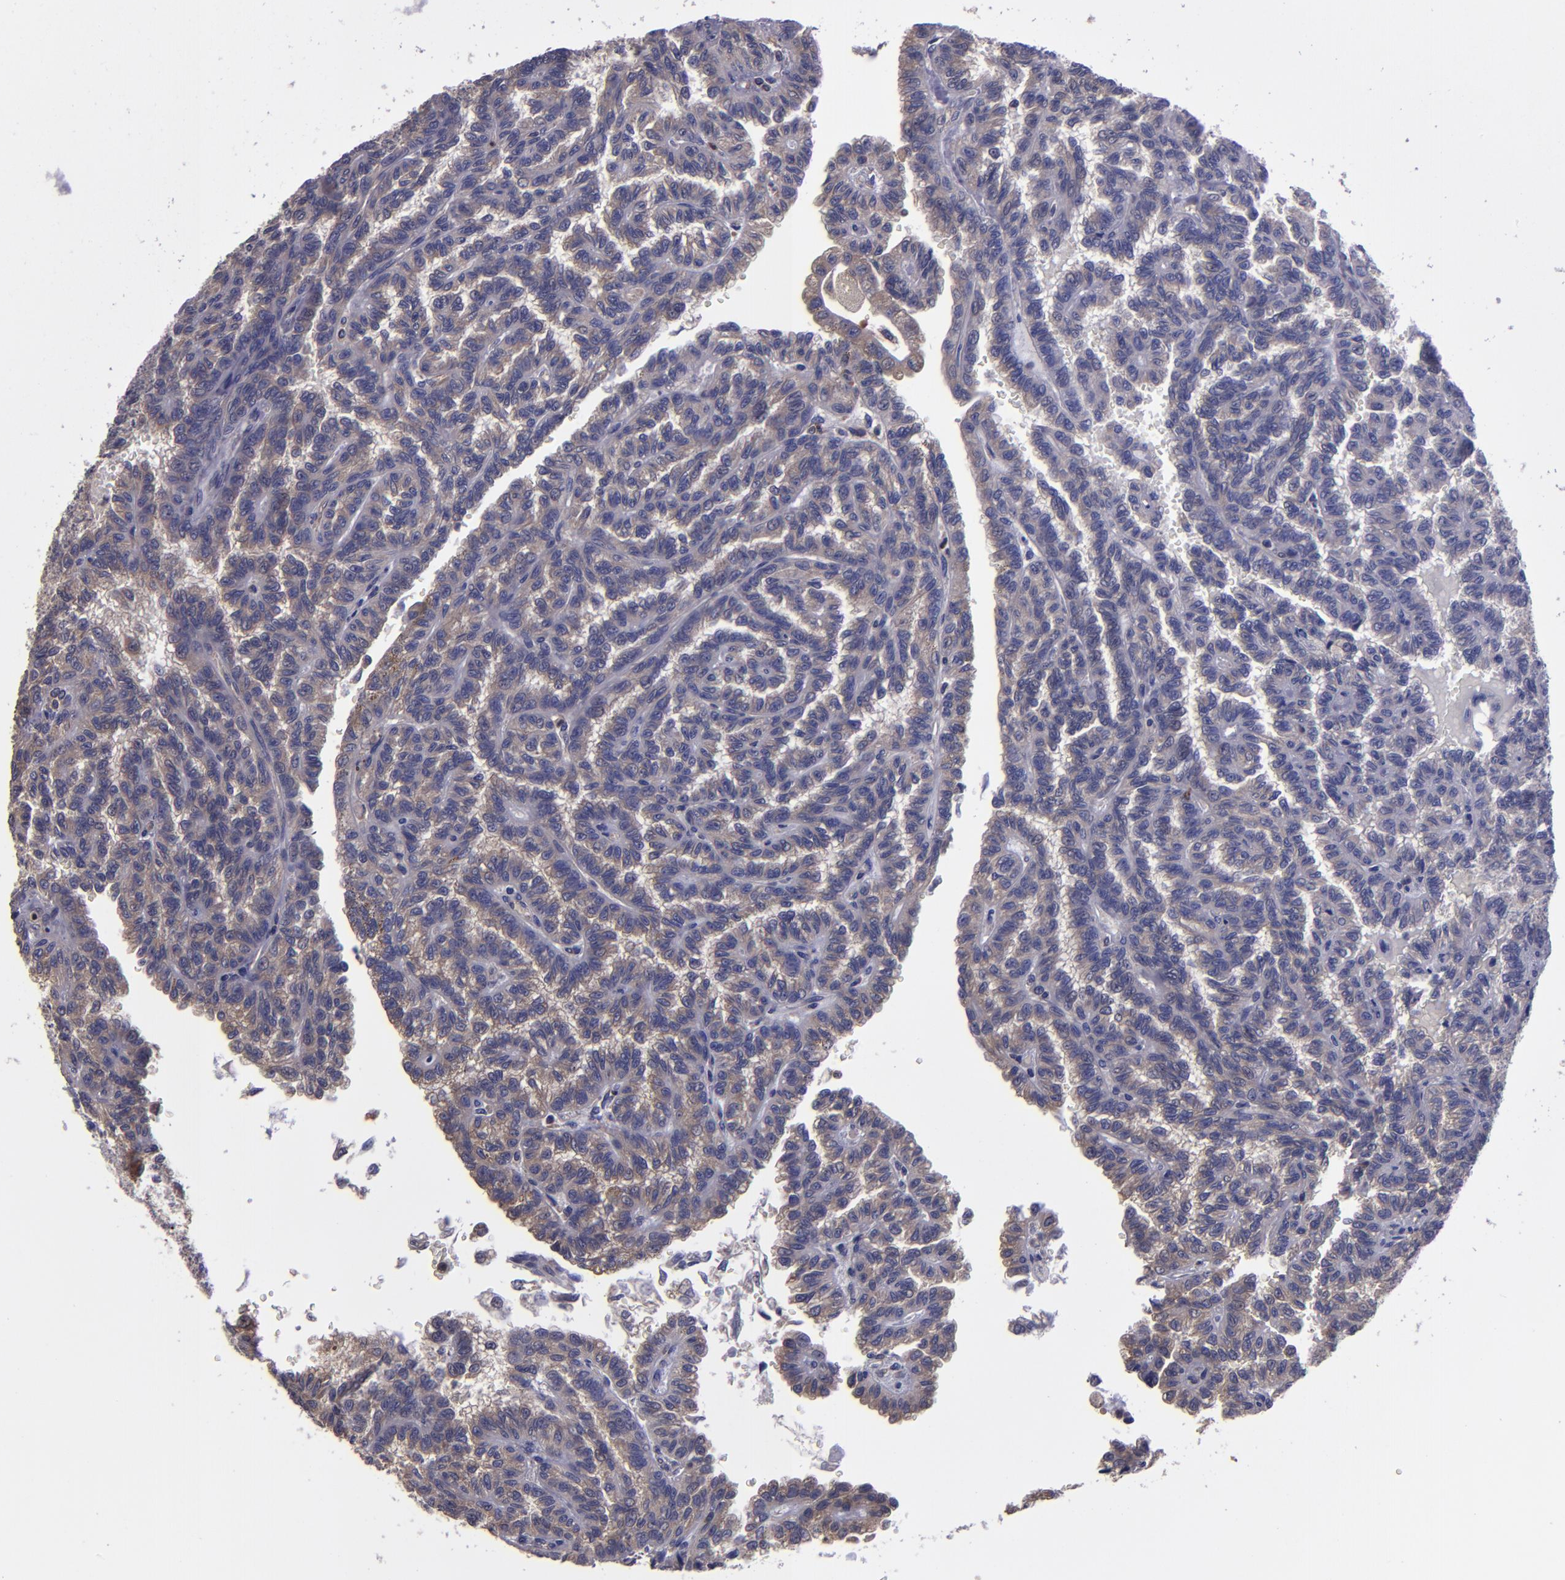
{"staining": {"intensity": "weak", "quantity": "25%-75%", "location": "cytoplasmic/membranous"}, "tissue": "renal cancer", "cell_type": "Tumor cells", "image_type": "cancer", "snomed": [{"axis": "morphology", "description": "Inflammation, NOS"}, {"axis": "morphology", "description": "Adenocarcinoma, NOS"}, {"axis": "topography", "description": "Kidney"}], "caption": "A low amount of weak cytoplasmic/membranous staining is seen in approximately 25%-75% of tumor cells in adenocarcinoma (renal) tissue.", "gene": "CARS1", "patient": {"sex": "male", "age": 68}}